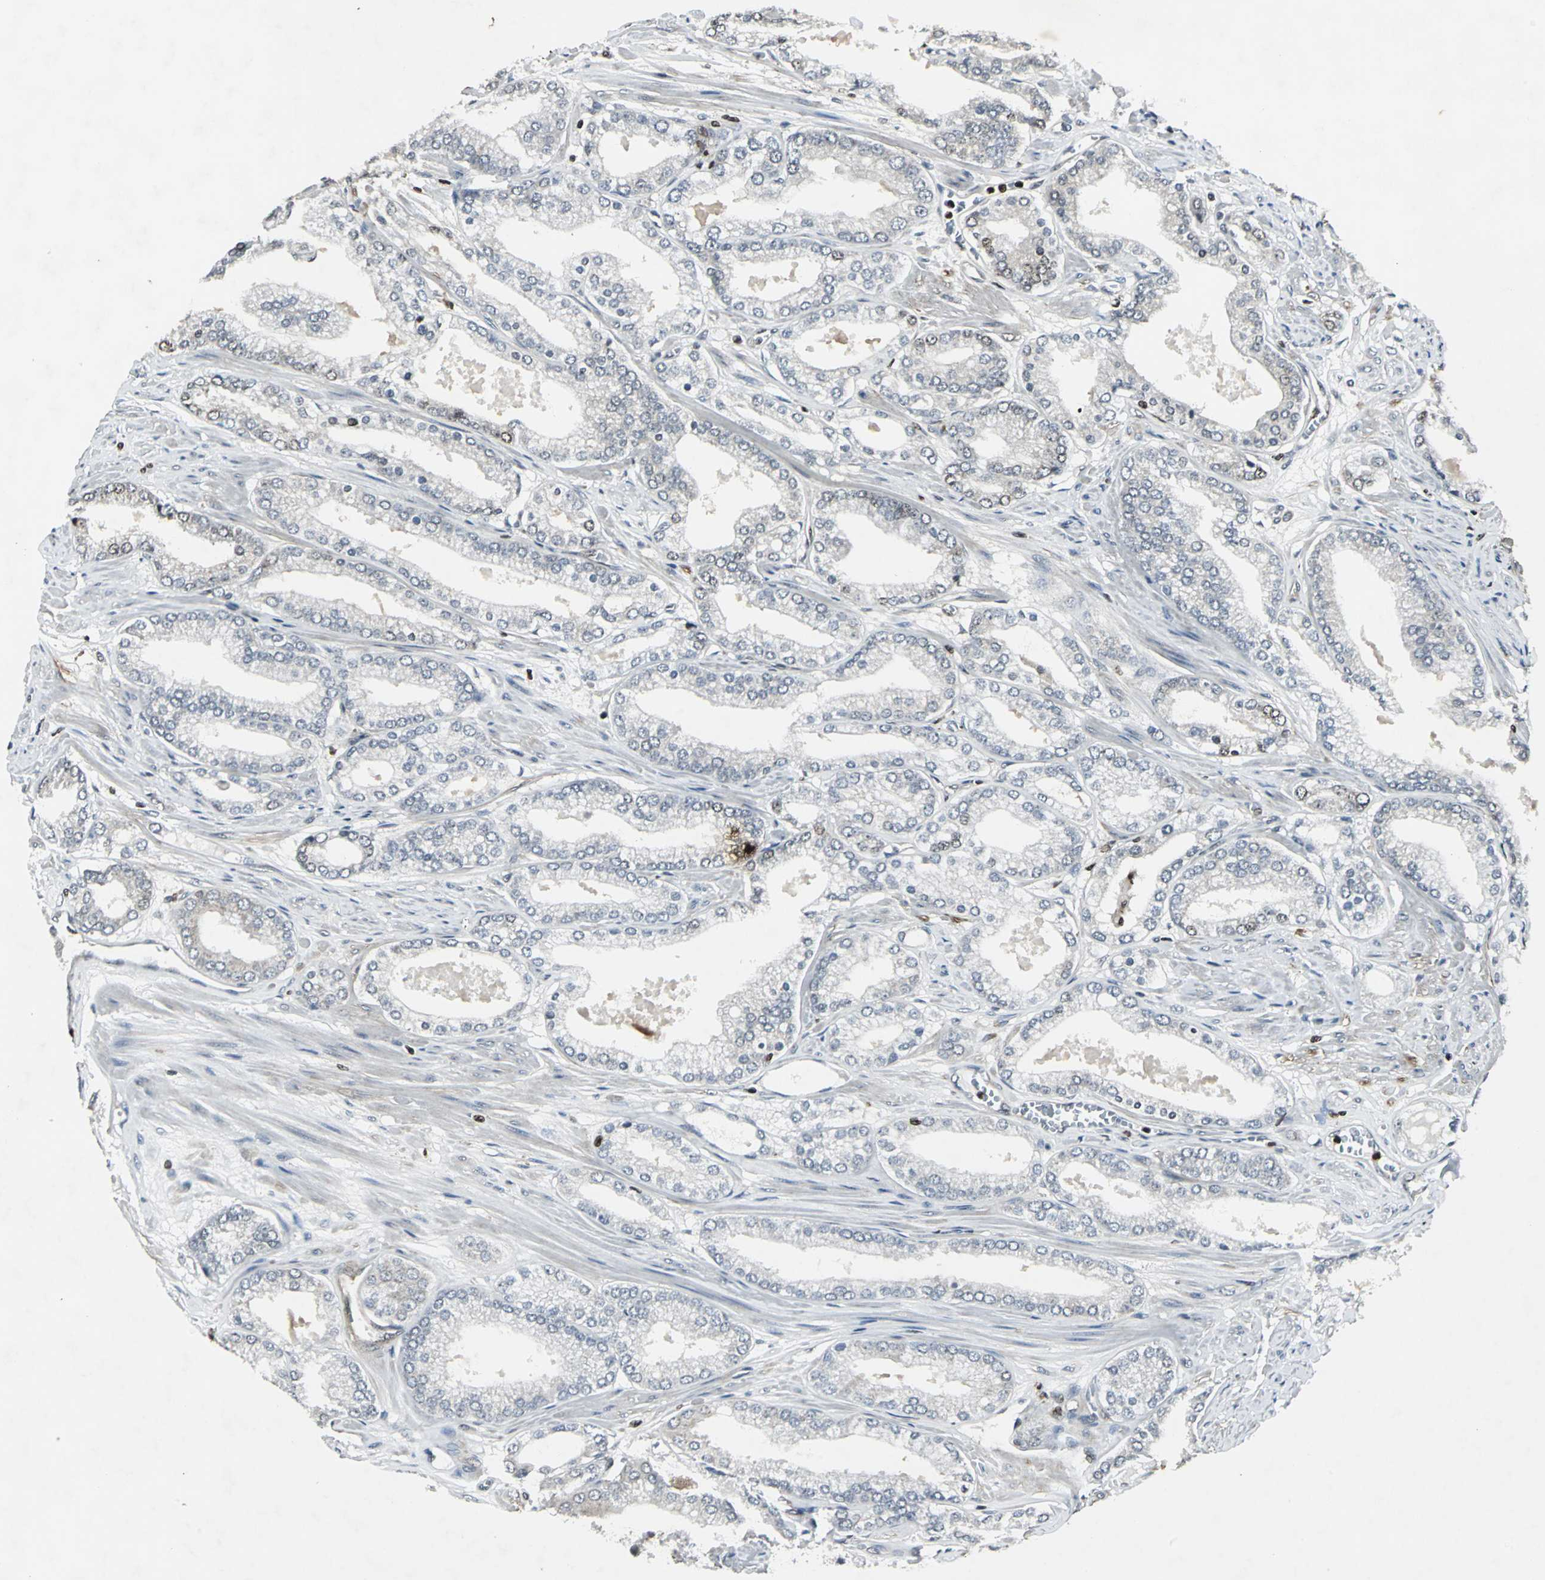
{"staining": {"intensity": "moderate", "quantity": "<25%", "location": "cytoplasmic/membranous,nuclear"}, "tissue": "prostate cancer", "cell_type": "Tumor cells", "image_type": "cancer", "snomed": [{"axis": "morphology", "description": "Adenocarcinoma, High grade"}, {"axis": "topography", "description": "Prostate"}], "caption": "Human prostate high-grade adenocarcinoma stained with a protein marker shows moderate staining in tumor cells.", "gene": "AHR", "patient": {"sex": "male", "age": 61}}